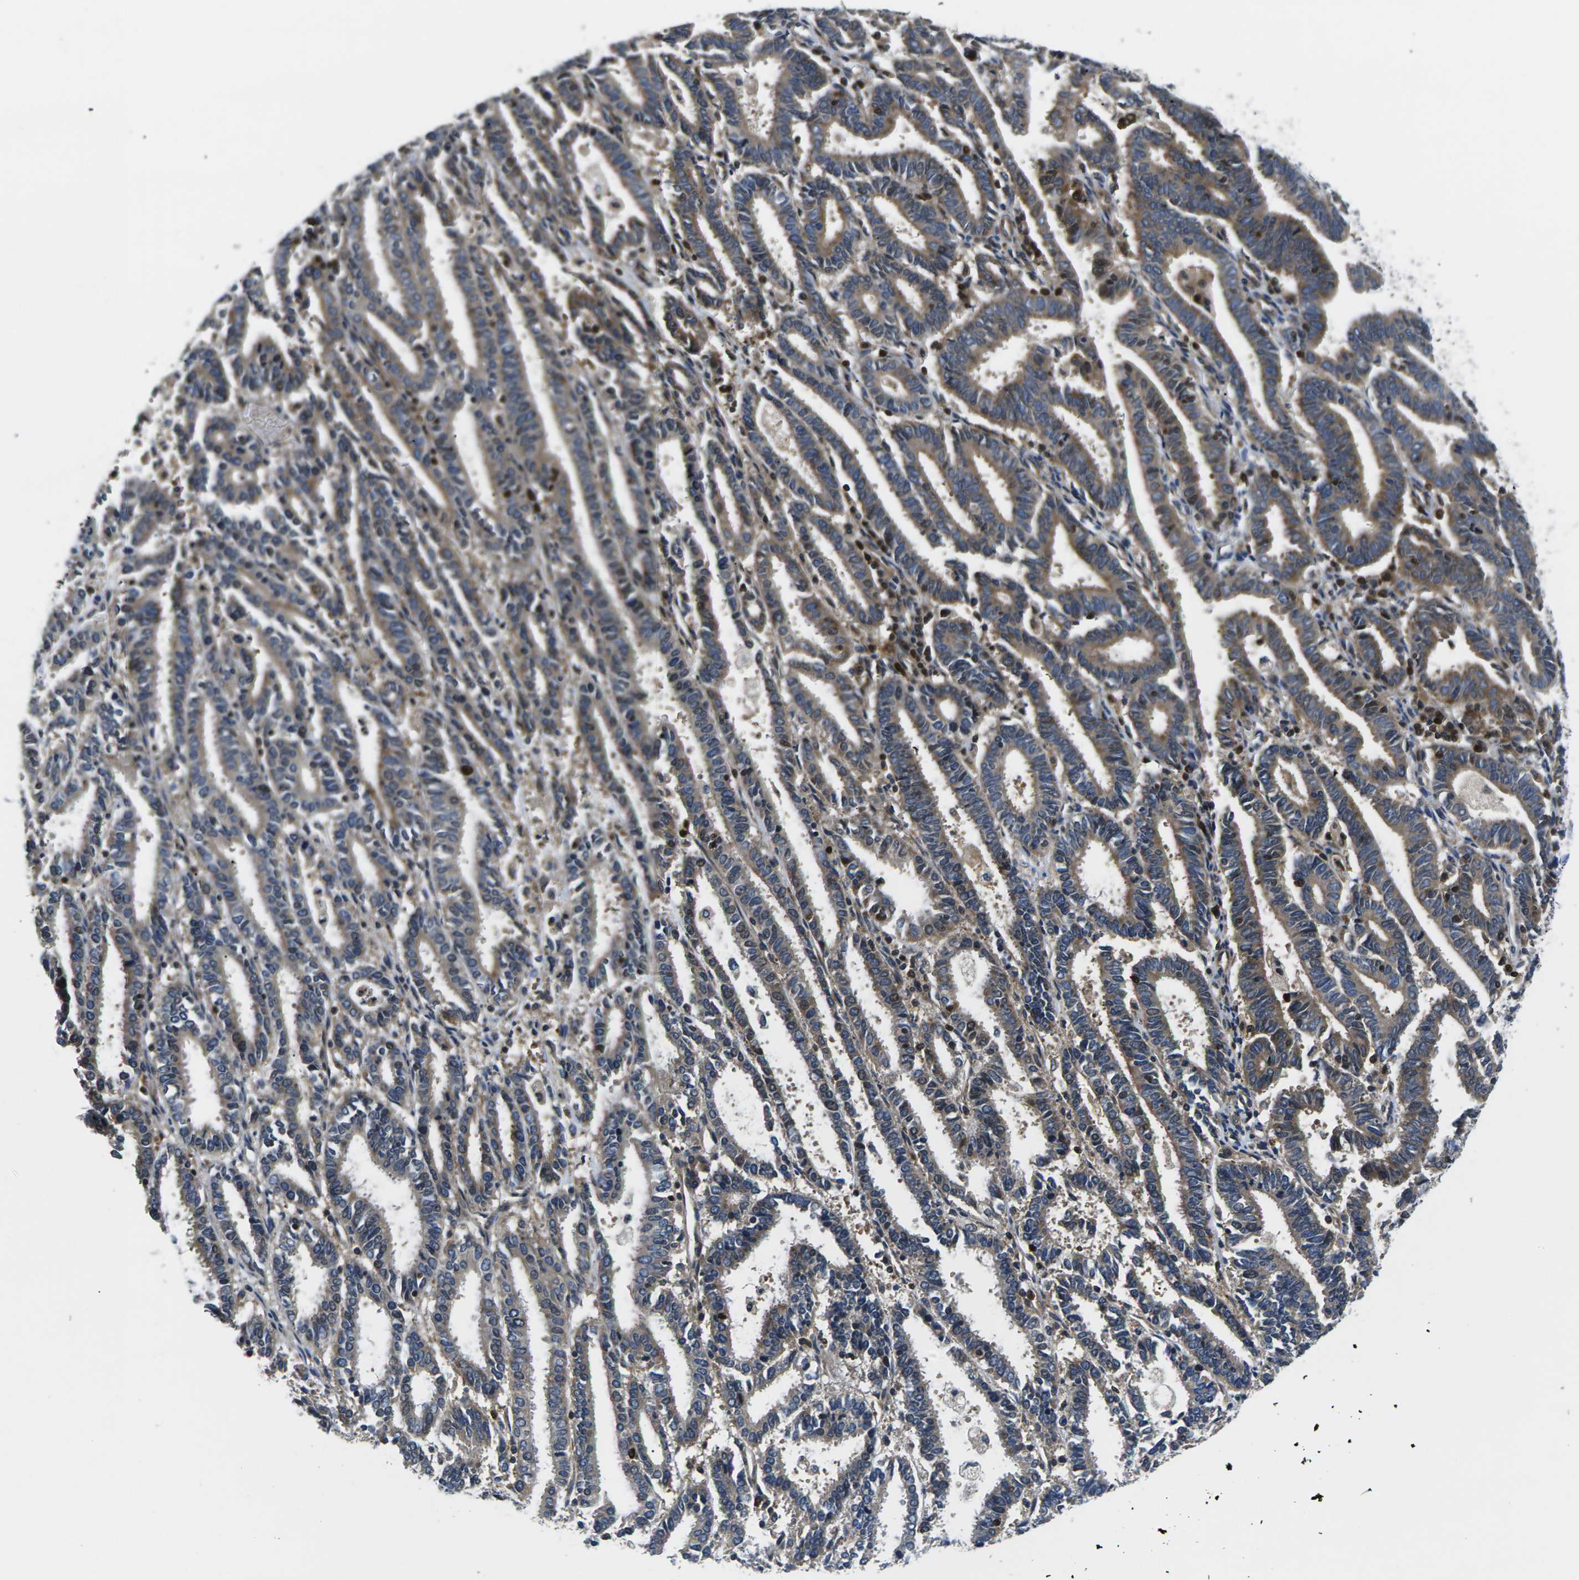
{"staining": {"intensity": "moderate", "quantity": ">75%", "location": "cytoplasmic/membranous"}, "tissue": "endometrial cancer", "cell_type": "Tumor cells", "image_type": "cancer", "snomed": [{"axis": "morphology", "description": "Adenocarcinoma, NOS"}, {"axis": "topography", "description": "Uterus"}], "caption": "Protein staining by immunohistochemistry (IHC) shows moderate cytoplasmic/membranous expression in approximately >75% of tumor cells in endometrial cancer.", "gene": "PLCE1", "patient": {"sex": "female", "age": 83}}